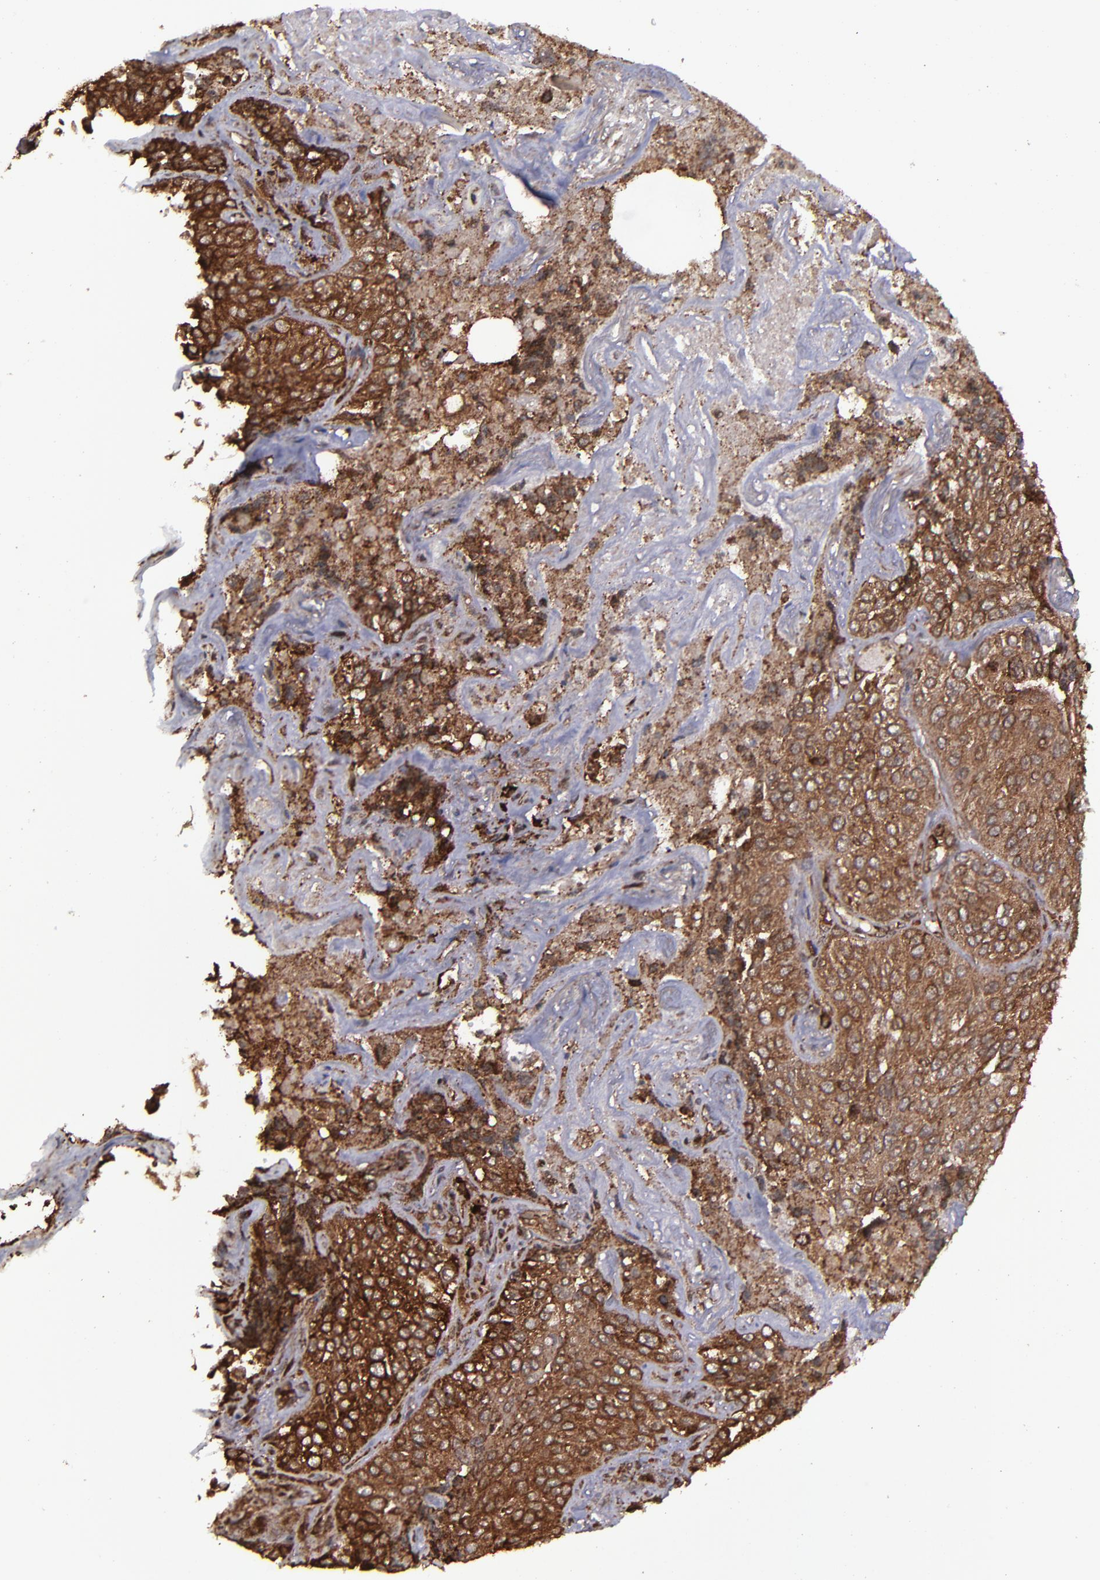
{"staining": {"intensity": "strong", "quantity": ">75%", "location": "cytoplasmic/membranous,nuclear"}, "tissue": "lung cancer", "cell_type": "Tumor cells", "image_type": "cancer", "snomed": [{"axis": "morphology", "description": "Squamous cell carcinoma, NOS"}, {"axis": "topography", "description": "Lung"}], "caption": "This is an image of immunohistochemistry staining of lung squamous cell carcinoma, which shows strong staining in the cytoplasmic/membranous and nuclear of tumor cells.", "gene": "EIF4ENIF1", "patient": {"sex": "male", "age": 54}}